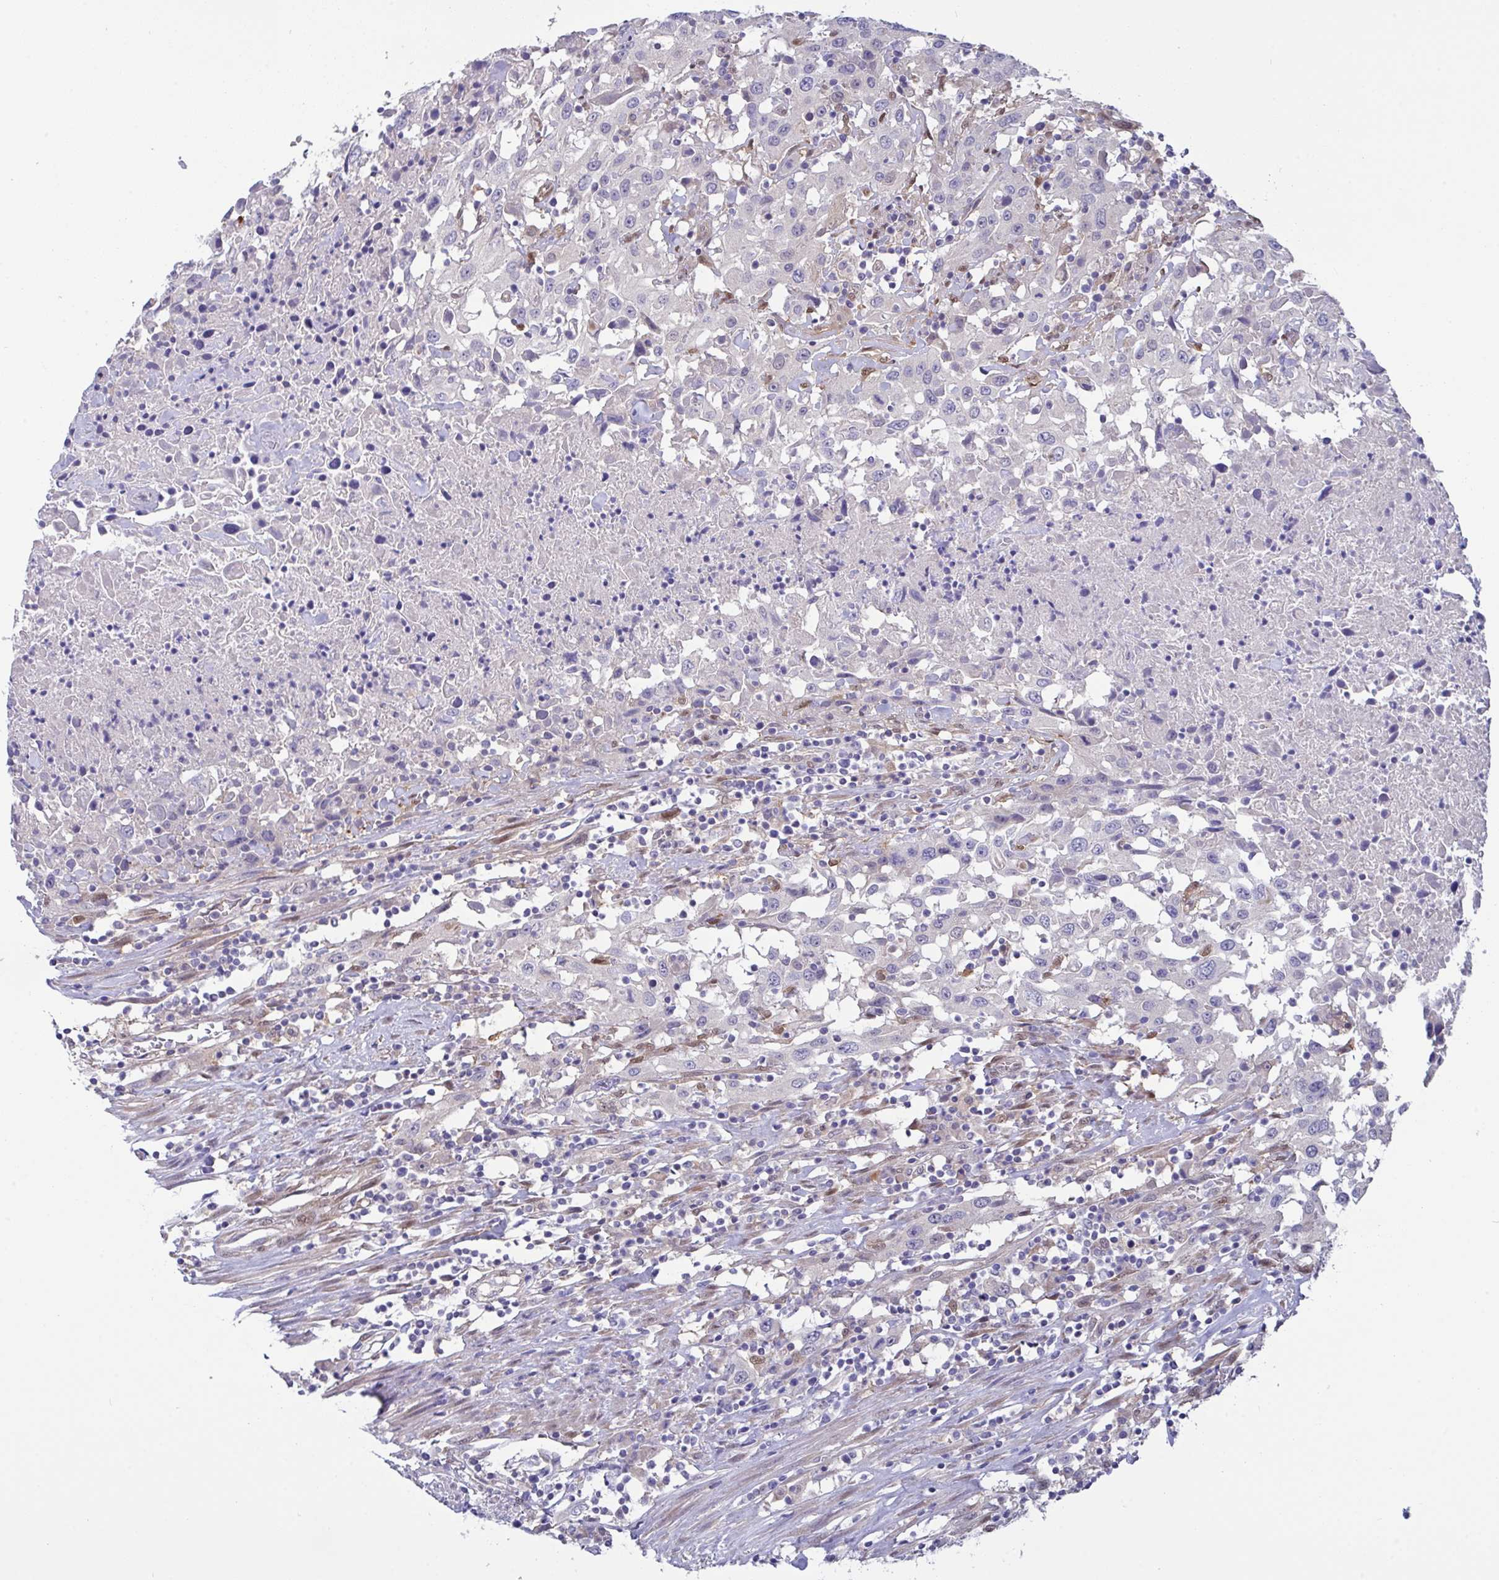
{"staining": {"intensity": "negative", "quantity": "none", "location": "none"}, "tissue": "urothelial cancer", "cell_type": "Tumor cells", "image_type": "cancer", "snomed": [{"axis": "morphology", "description": "Urothelial carcinoma, High grade"}, {"axis": "topography", "description": "Urinary bladder"}], "caption": "Urothelial carcinoma (high-grade) stained for a protein using immunohistochemistry shows no expression tumor cells.", "gene": "L3HYPDH", "patient": {"sex": "male", "age": 61}}